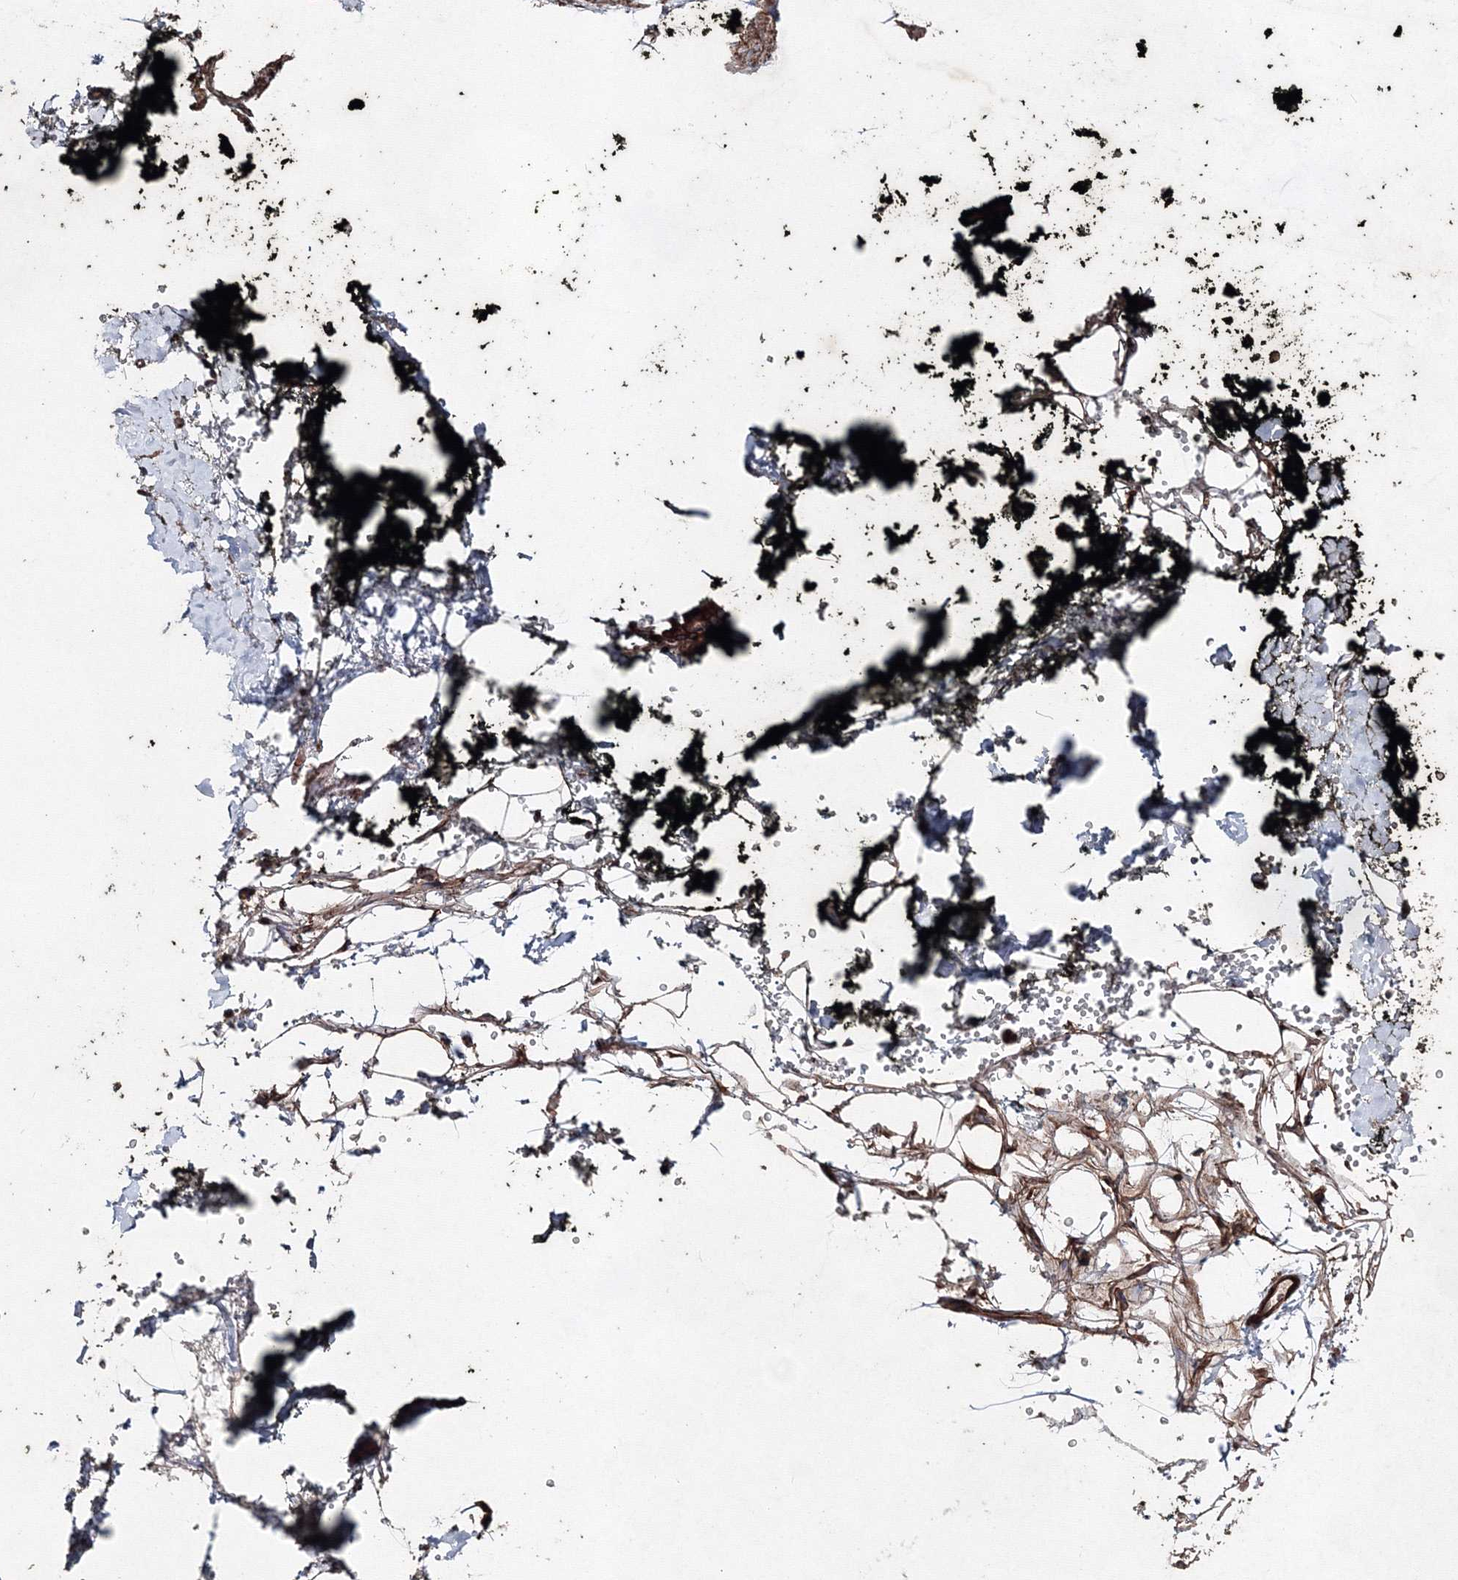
{"staining": {"intensity": "moderate", "quantity": ">75%", "location": "cytoplasmic/membranous"}, "tissue": "adipose tissue", "cell_type": "Adipocytes", "image_type": "normal", "snomed": [{"axis": "morphology", "description": "Normal tissue, NOS"}, {"axis": "morphology", "description": "Adenocarcinoma, NOS"}, {"axis": "topography", "description": "Pancreas"}, {"axis": "topography", "description": "Peripheral nerve tissue"}], "caption": "Benign adipose tissue displays moderate cytoplasmic/membranous staining in about >75% of adipocytes, visualized by immunohistochemistry.", "gene": "GFM1", "patient": {"sex": "male", "age": 59}}